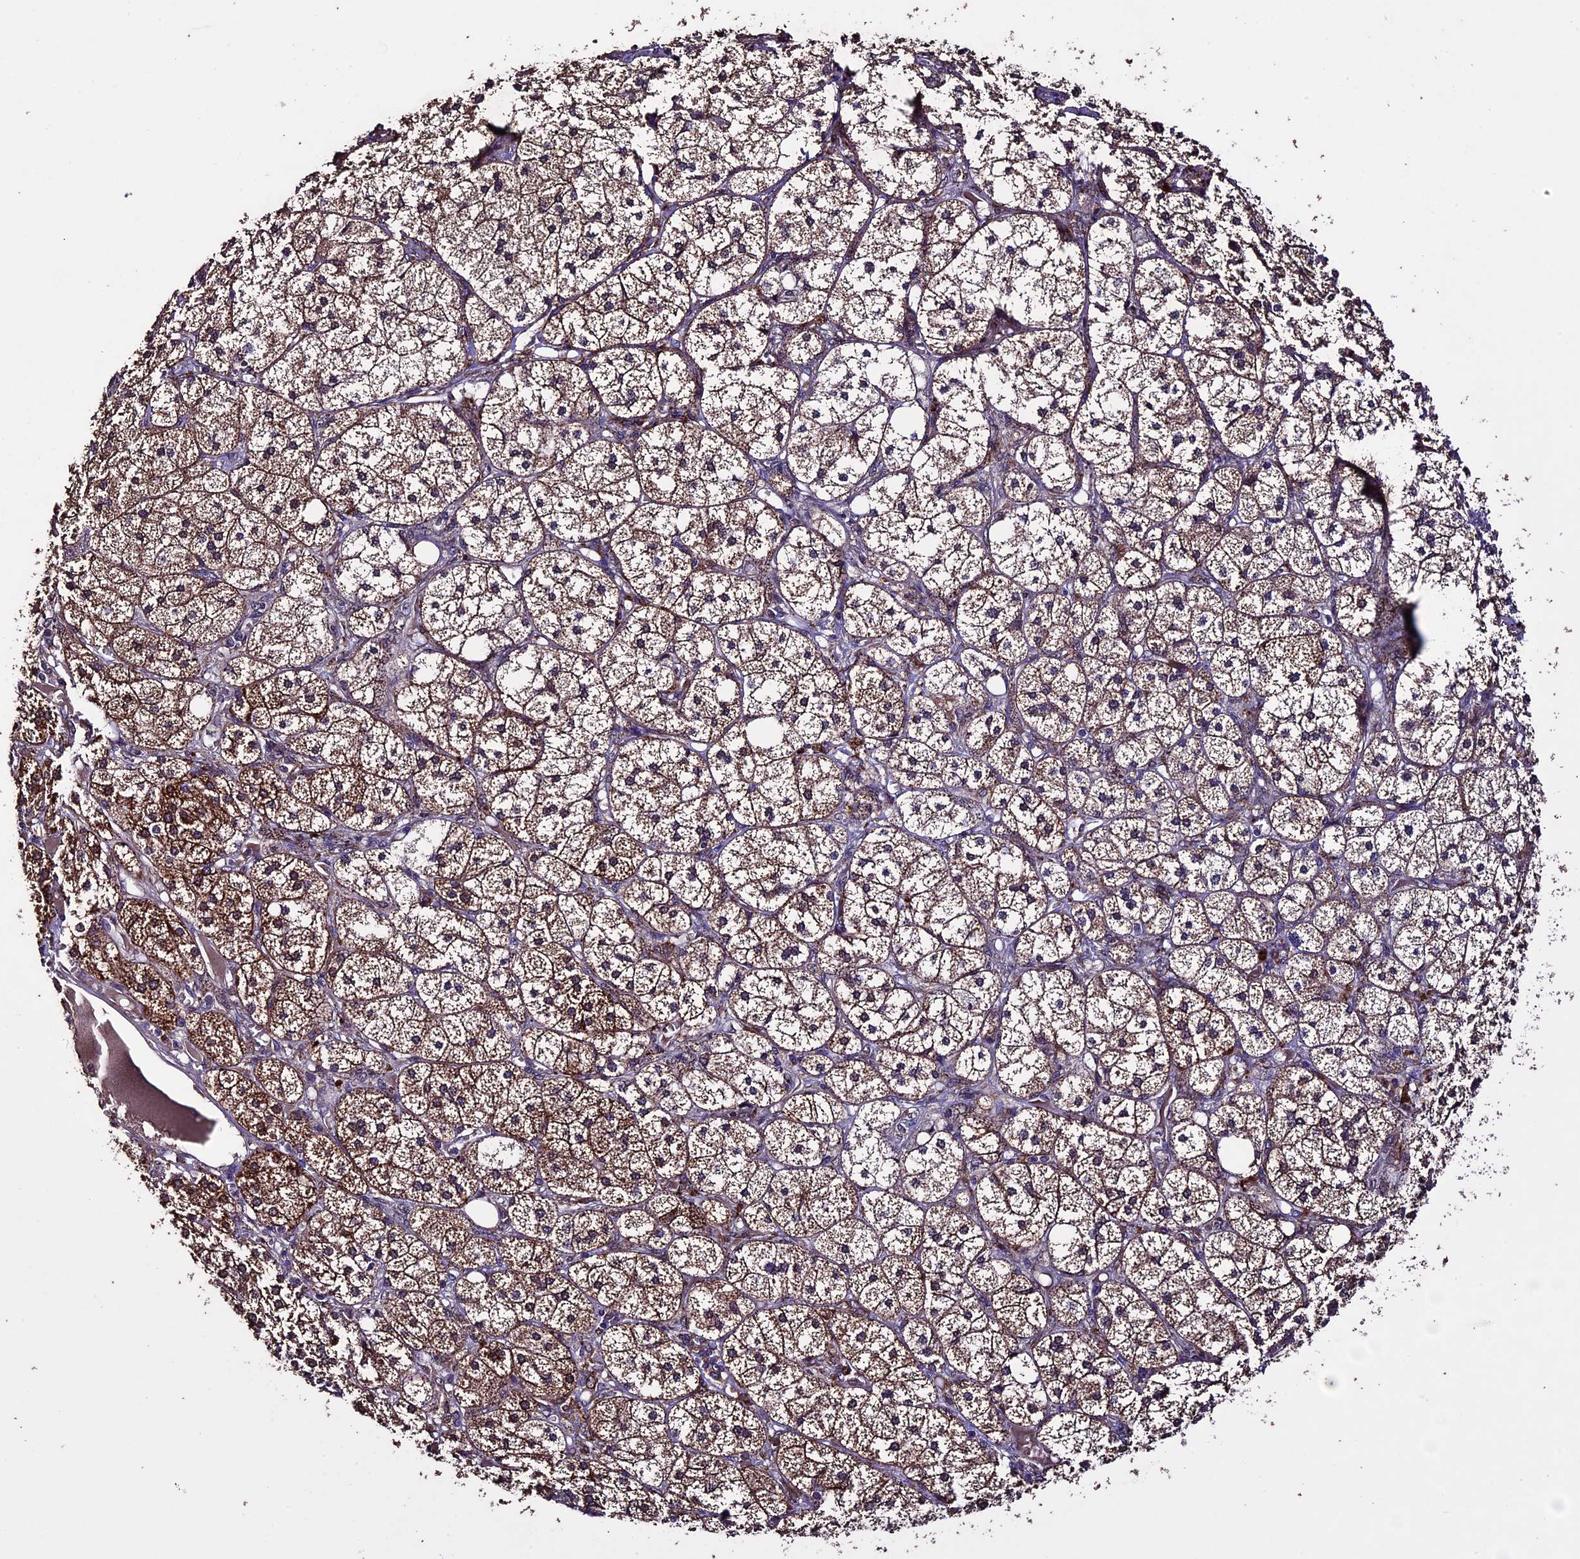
{"staining": {"intensity": "strong", "quantity": ">75%", "location": "cytoplasmic/membranous"}, "tissue": "adrenal gland", "cell_type": "Glandular cells", "image_type": "normal", "snomed": [{"axis": "morphology", "description": "Normal tissue, NOS"}, {"axis": "topography", "description": "Adrenal gland"}], "caption": "Adrenal gland stained for a protein demonstrates strong cytoplasmic/membranous positivity in glandular cells. (Brightfield microscopy of DAB IHC at high magnification).", "gene": "DIS3L", "patient": {"sex": "female", "age": 61}}